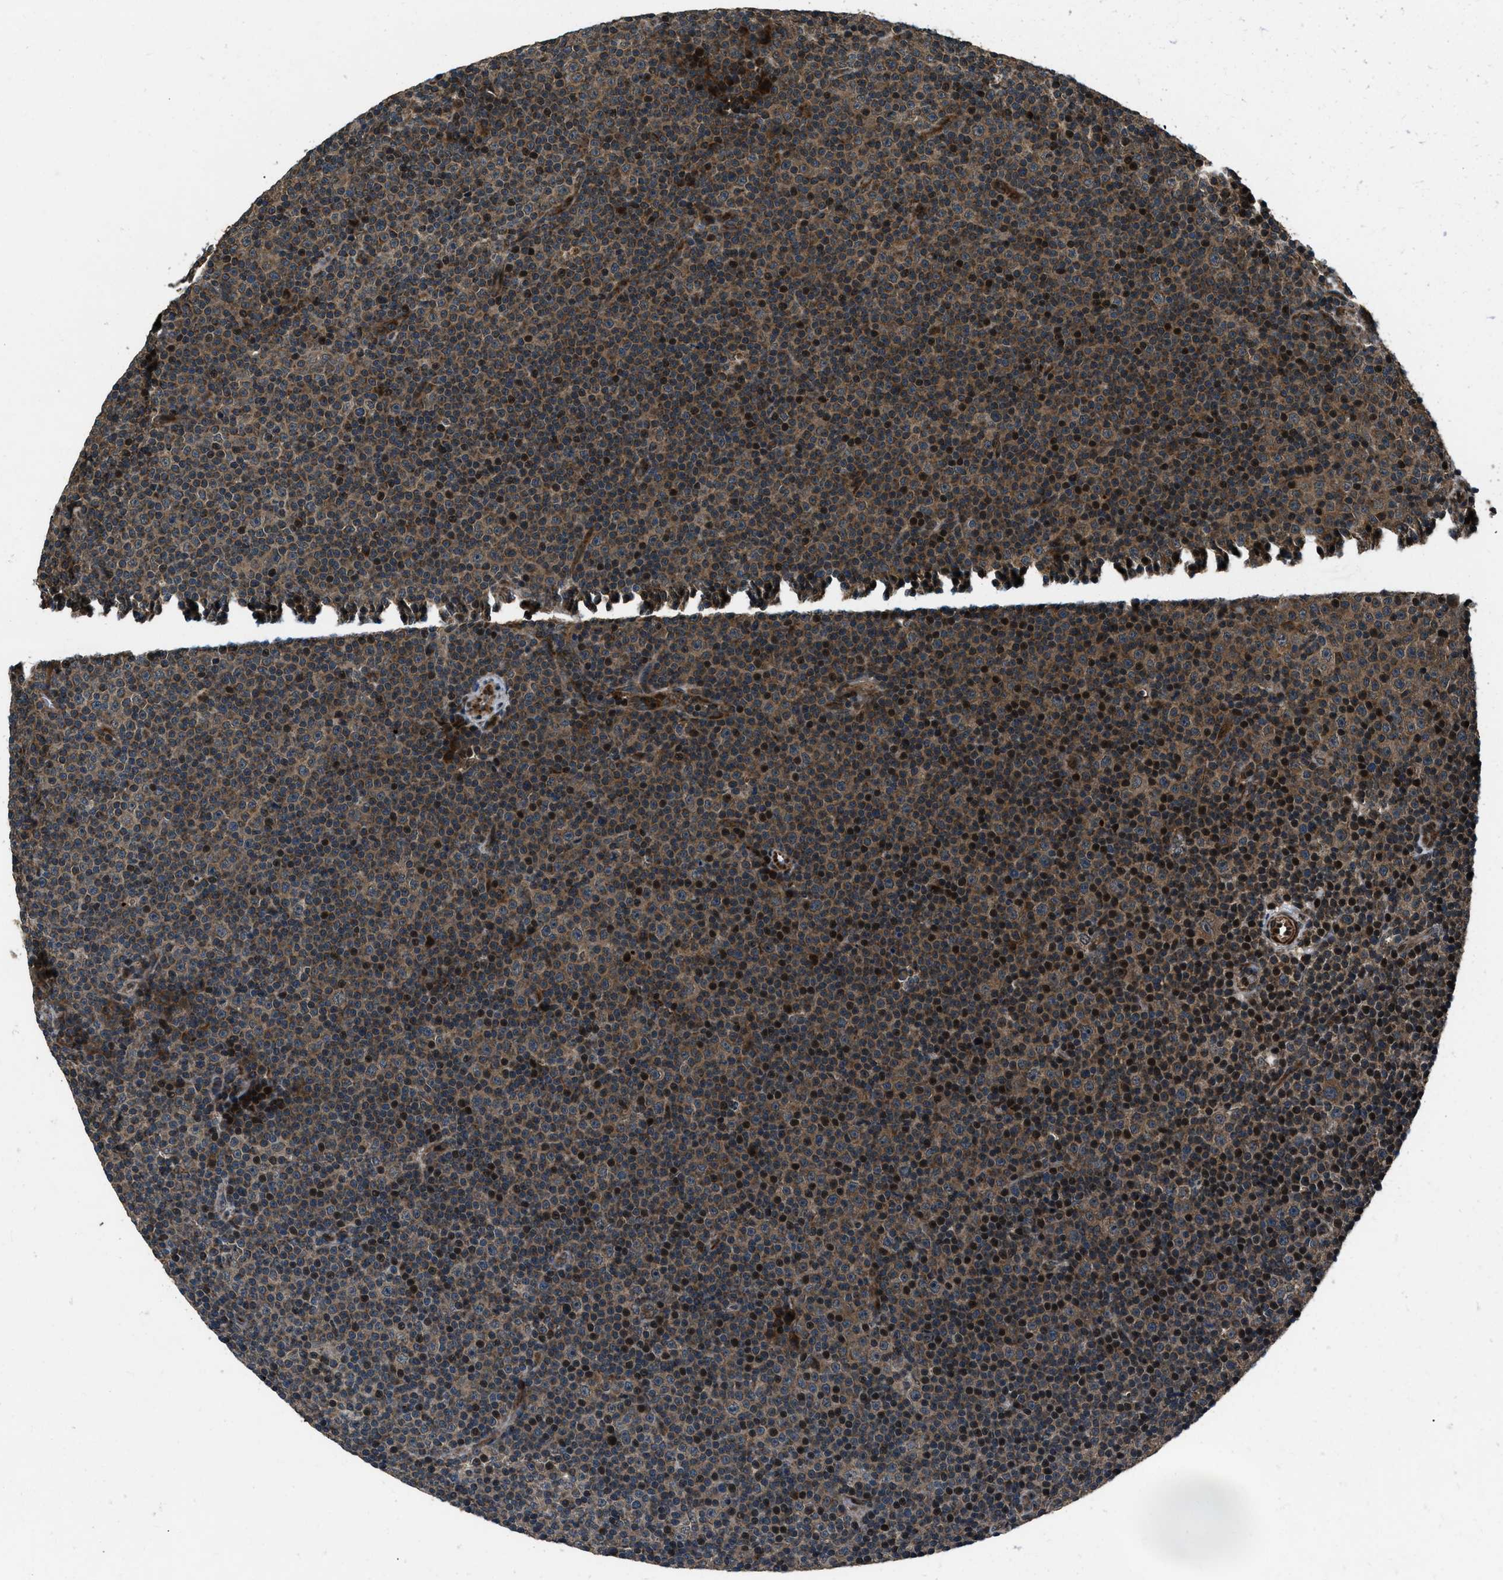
{"staining": {"intensity": "strong", "quantity": "25%-75%", "location": "cytoplasmic/membranous,nuclear"}, "tissue": "lymphoma", "cell_type": "Tumor cells", "image_type": "cancer", "snomed": [{"axis": "morphology", "description": "Malignant lymphoma, non-Hodgkin's type, Low grade"}, {"axis": "topography", "description": "Lymph node"}], "caption": "Protein staining by IHC reveals strong cytoplasmic/membranous and nuclear expression in approximately 25%-75% of tumor cells in lymphoma.", "gene": "IRAK4", "patient": {"sex": "female", "age": 67}}